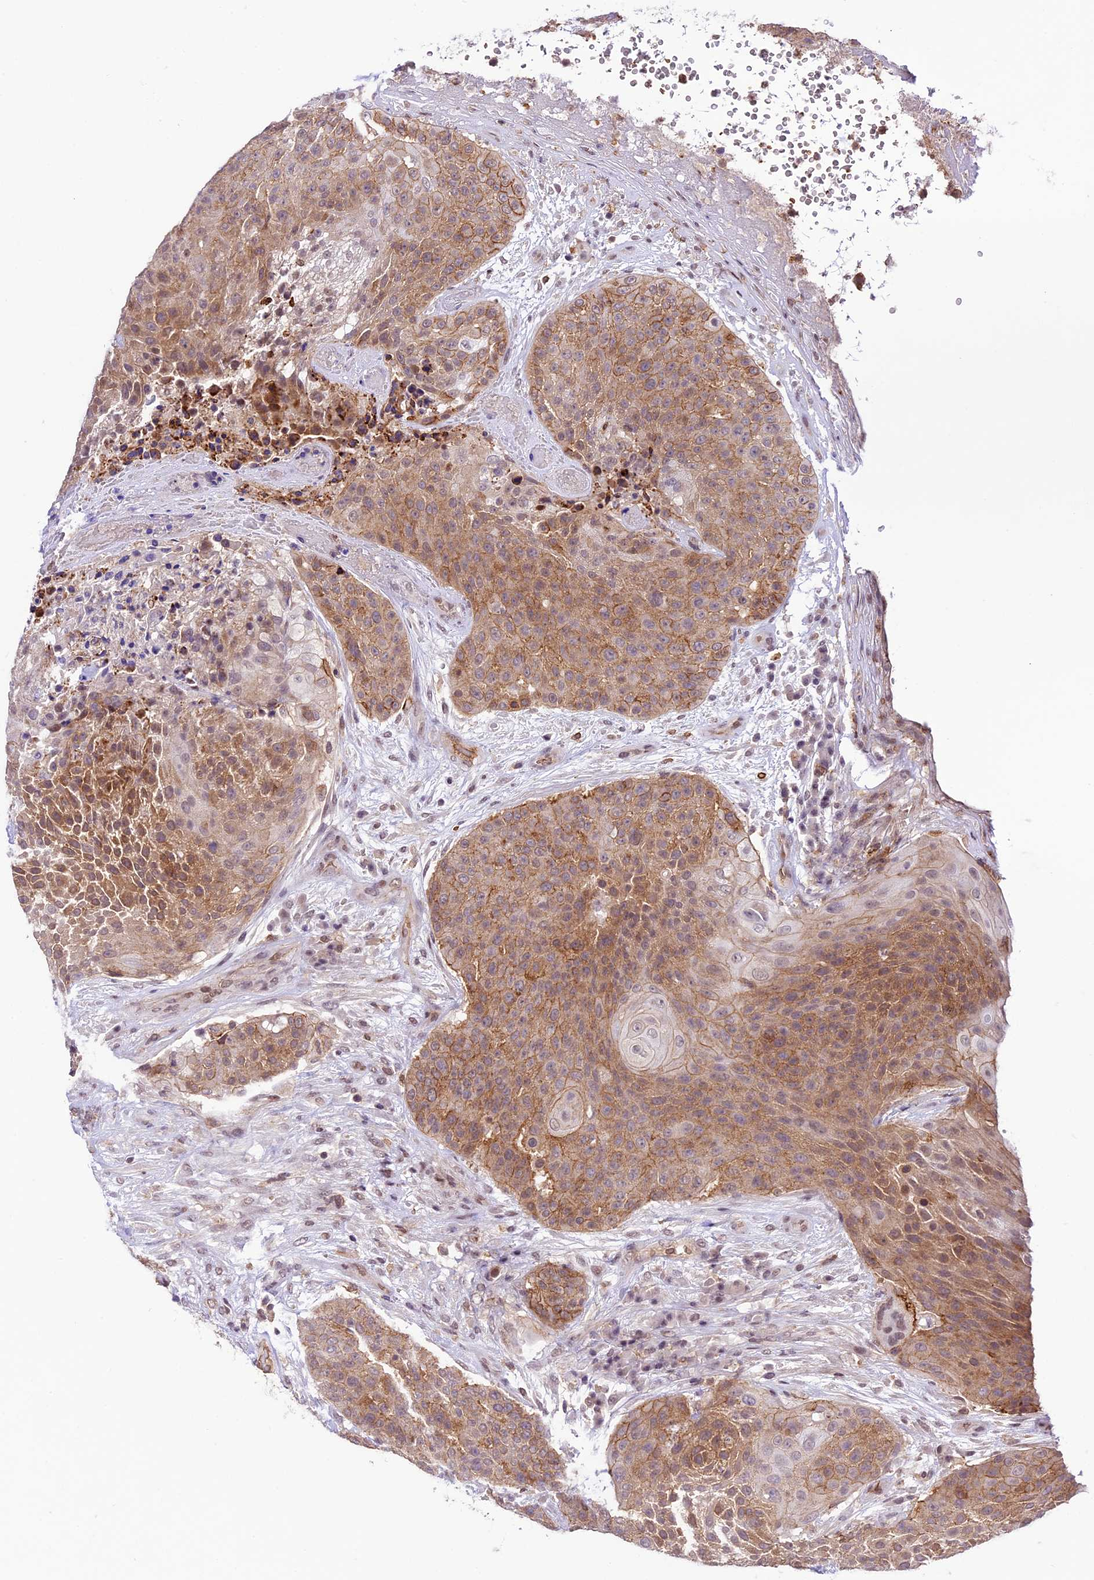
{"staining": {"intensity": "moderate", "quantity": ">75%", "location": "cytoplasmic/membranous"}, "tissue": "urothelial cancer", "cell_type": "Tumor cells", "image_type": "cancer", "snomed": [{"axis": "morphology", "description": "Urothelial carcinoma, High grade"}, {"axis": "topography", "description": "Urinary bladder"}], "caption": "This image exhibits high-grade urothelial carcinoma stained with IHC to label a protein in brown. The cytoplasmic/membranous of tumor cells show moderate positivity for the protein. Nuclei are counter-stained blue.", "gene": "SHKBP1", "patient": {"sex": "female", "age": 63}}